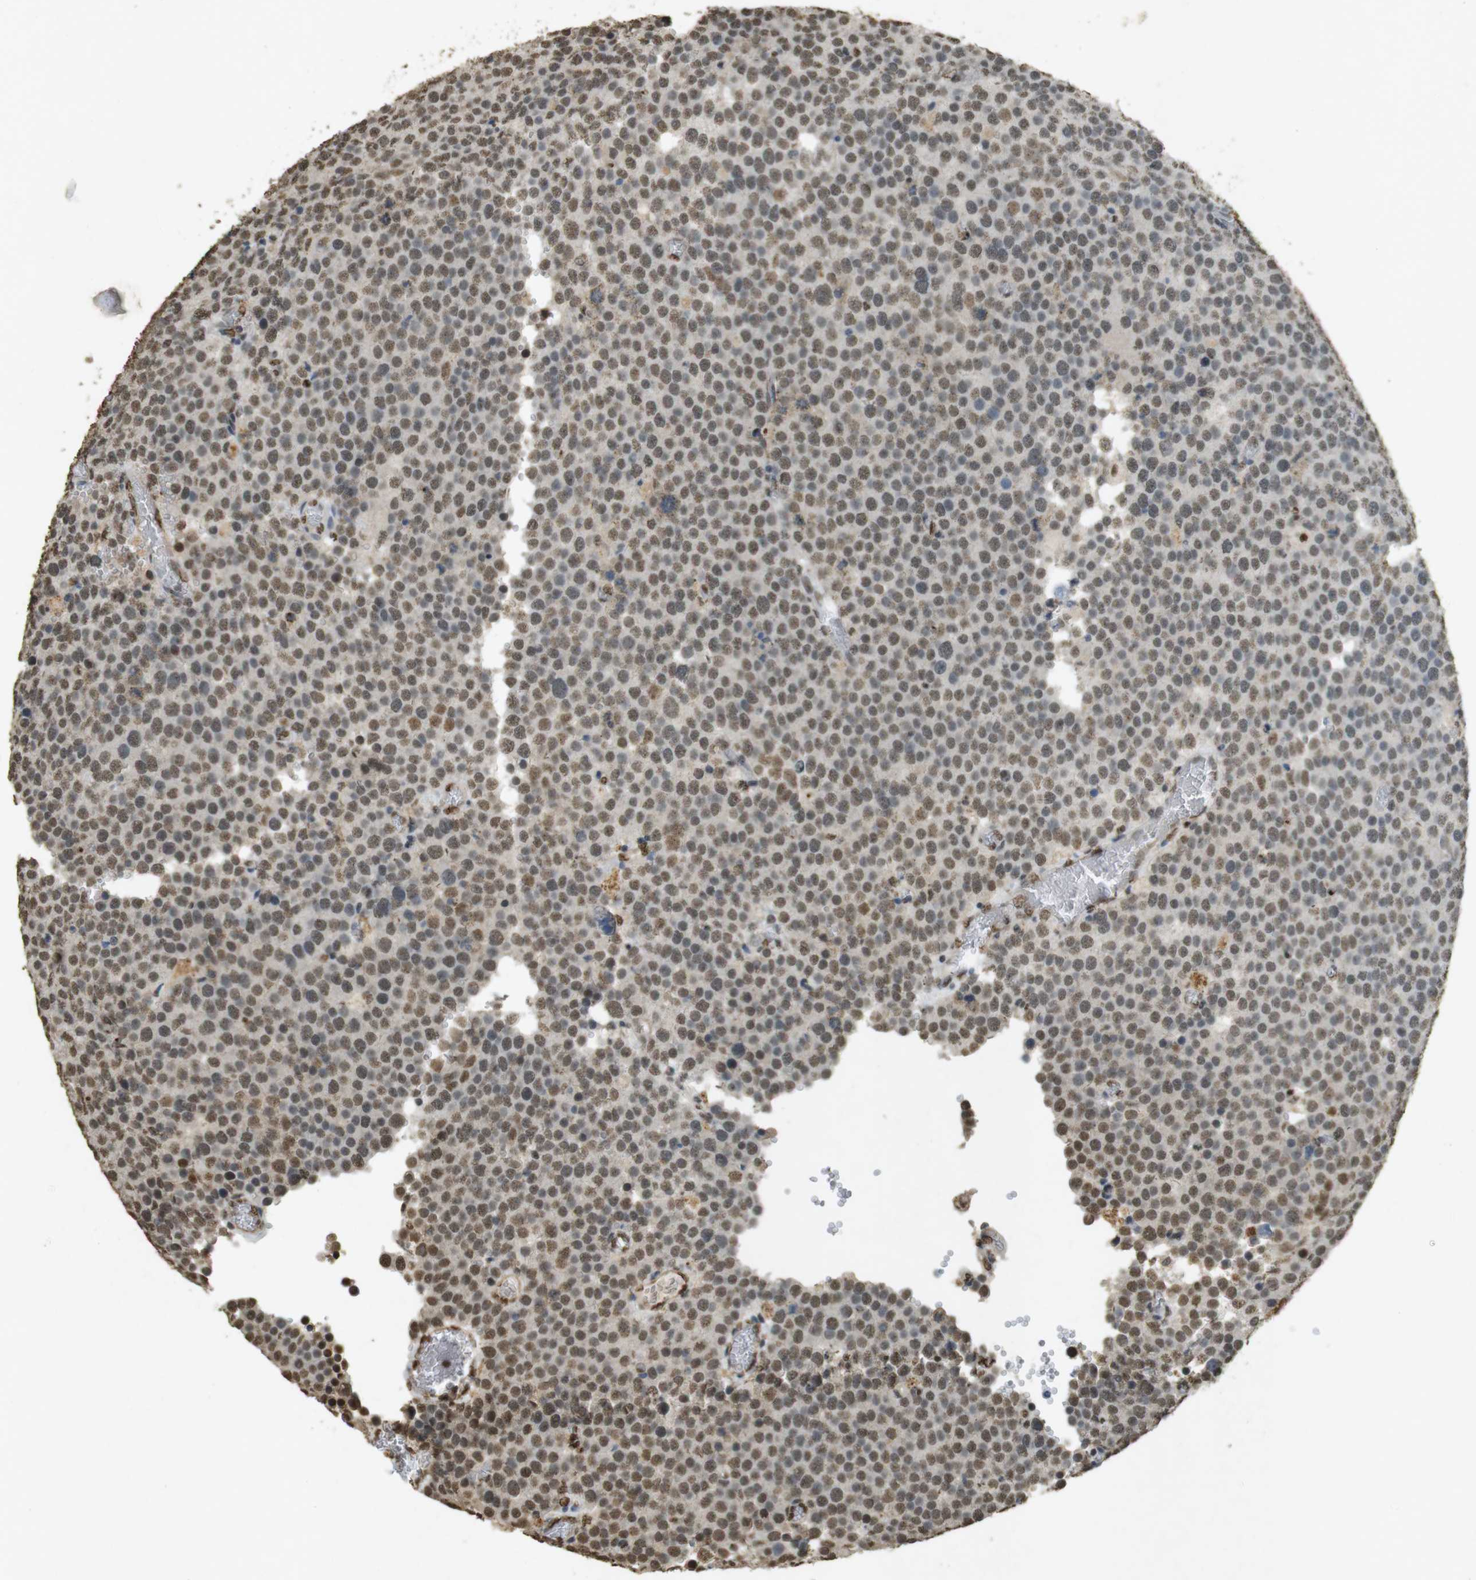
{"staining": {"intensity": "moderate", "quantity": ">75%", "location": "nuclear"}, "tissue": "testis cancer", "cell_type": "Tumor cells", "image_type": "cancer", "snomed": [{"axis": "morphology", "description": "Normal tissue, NOS"}, {"axis": "morphology", "description": "Seminoma, NOS"}, {"axis": "topography", "description": "Testis"}], "caption": "Tumor cells exhibit medium levels of moderate nuclear expression in approximately >75% of cells in seminoma (testis).", "gene": "GATA4", "patient": {"sex": "male", "age": 71}}